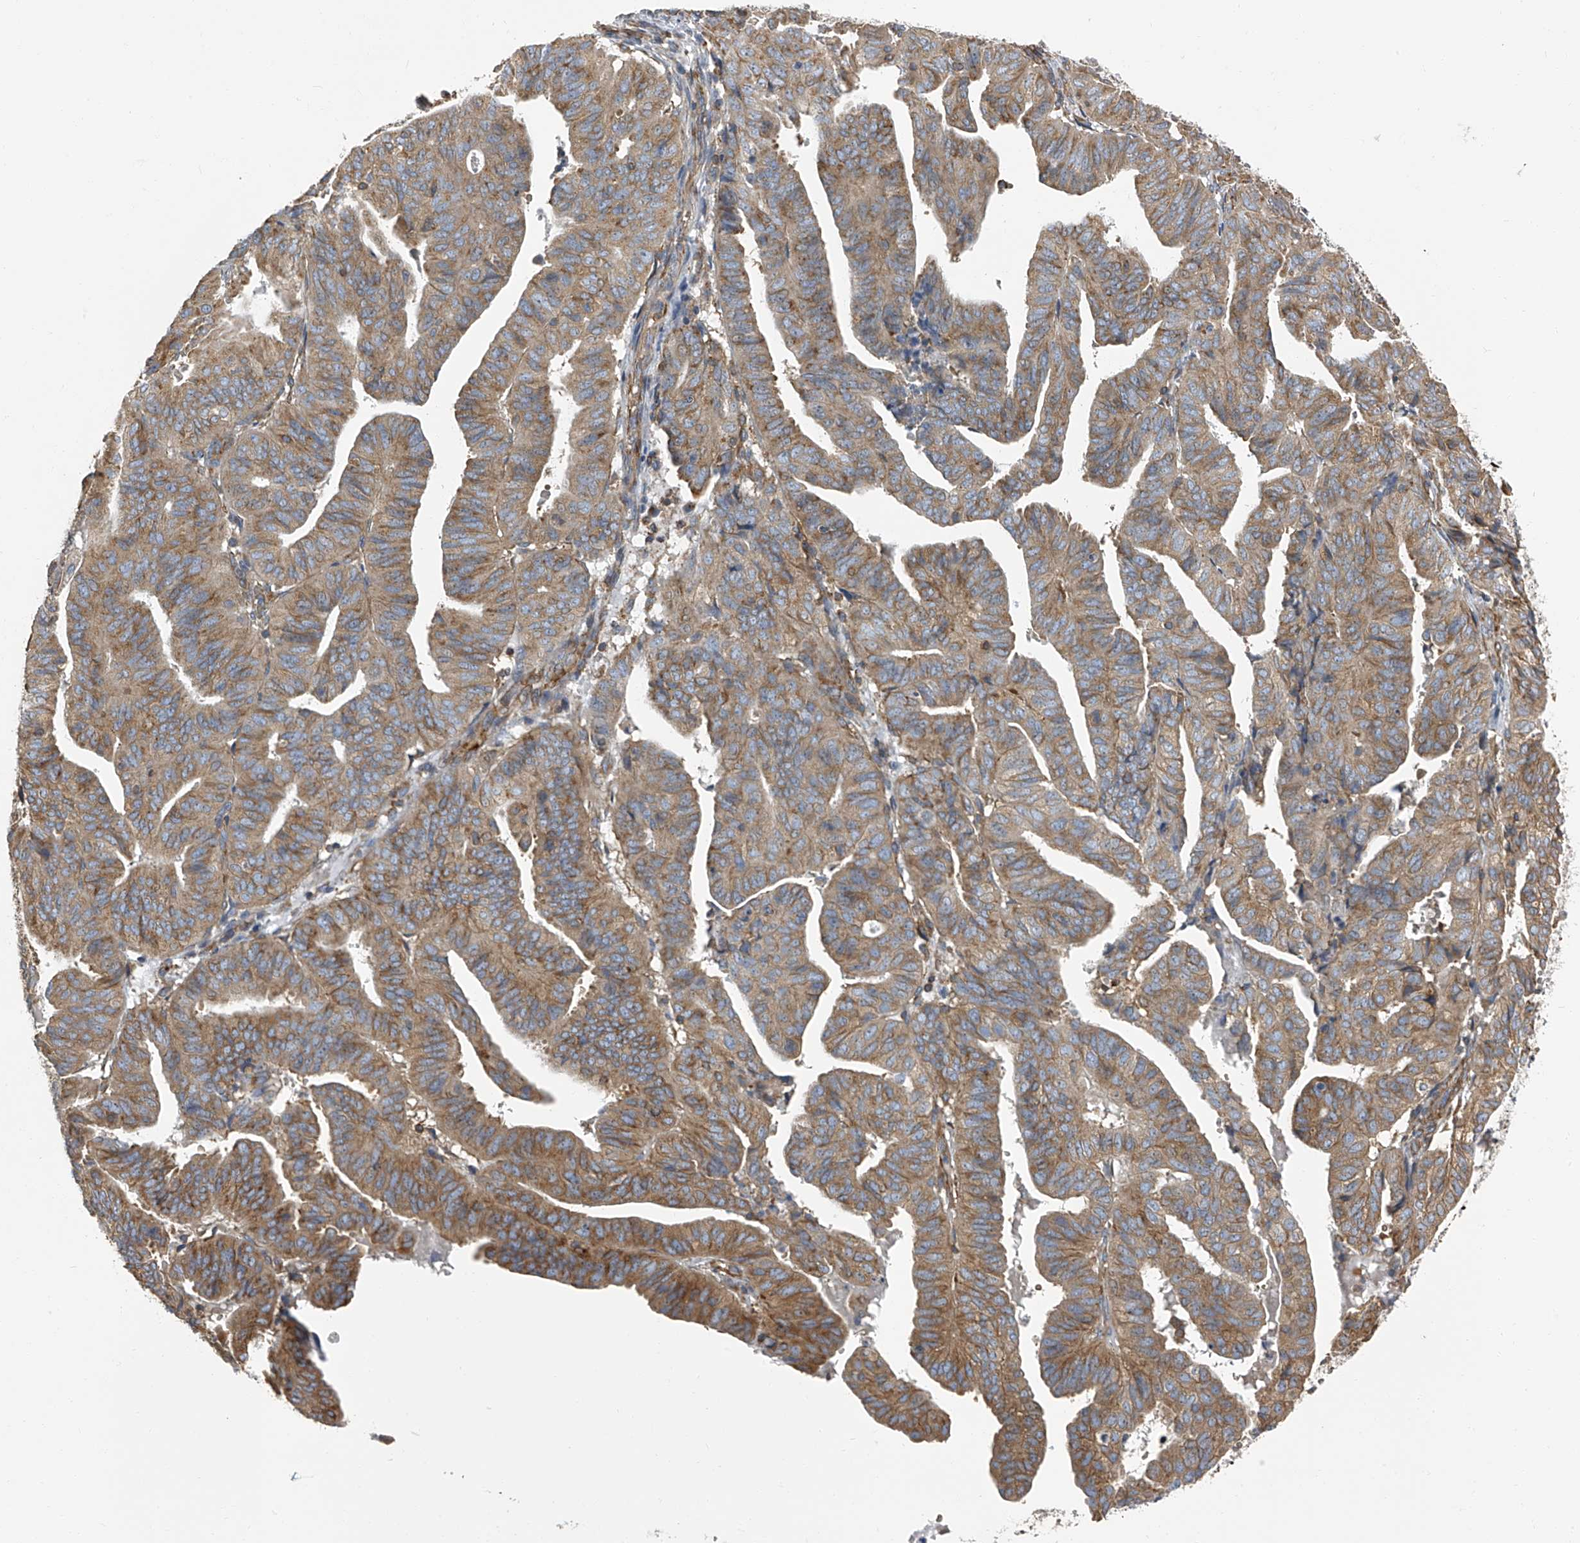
{"staining": {"intensity": "moderate", "quantity": ">75%", "location": "cytoplasmic/membranous"}, "tissue": "endometrial cancer", "cell_type": "Tumor cells", "image_type": "cancer", "snomed": [{"axis": "morphology", "description": "Adenocarcinoma, NOS"}, {"axis": "topography", "description": "Uterus"}], "caption": "A medium amount of moderate cytoplasmic/membranous positivity is appreciated in about >75% of tumor cells in endometrial adenocarcinoma tissue.", "gene": "SEPTIN7", "patient": {"sex": "female", "age": 77}}